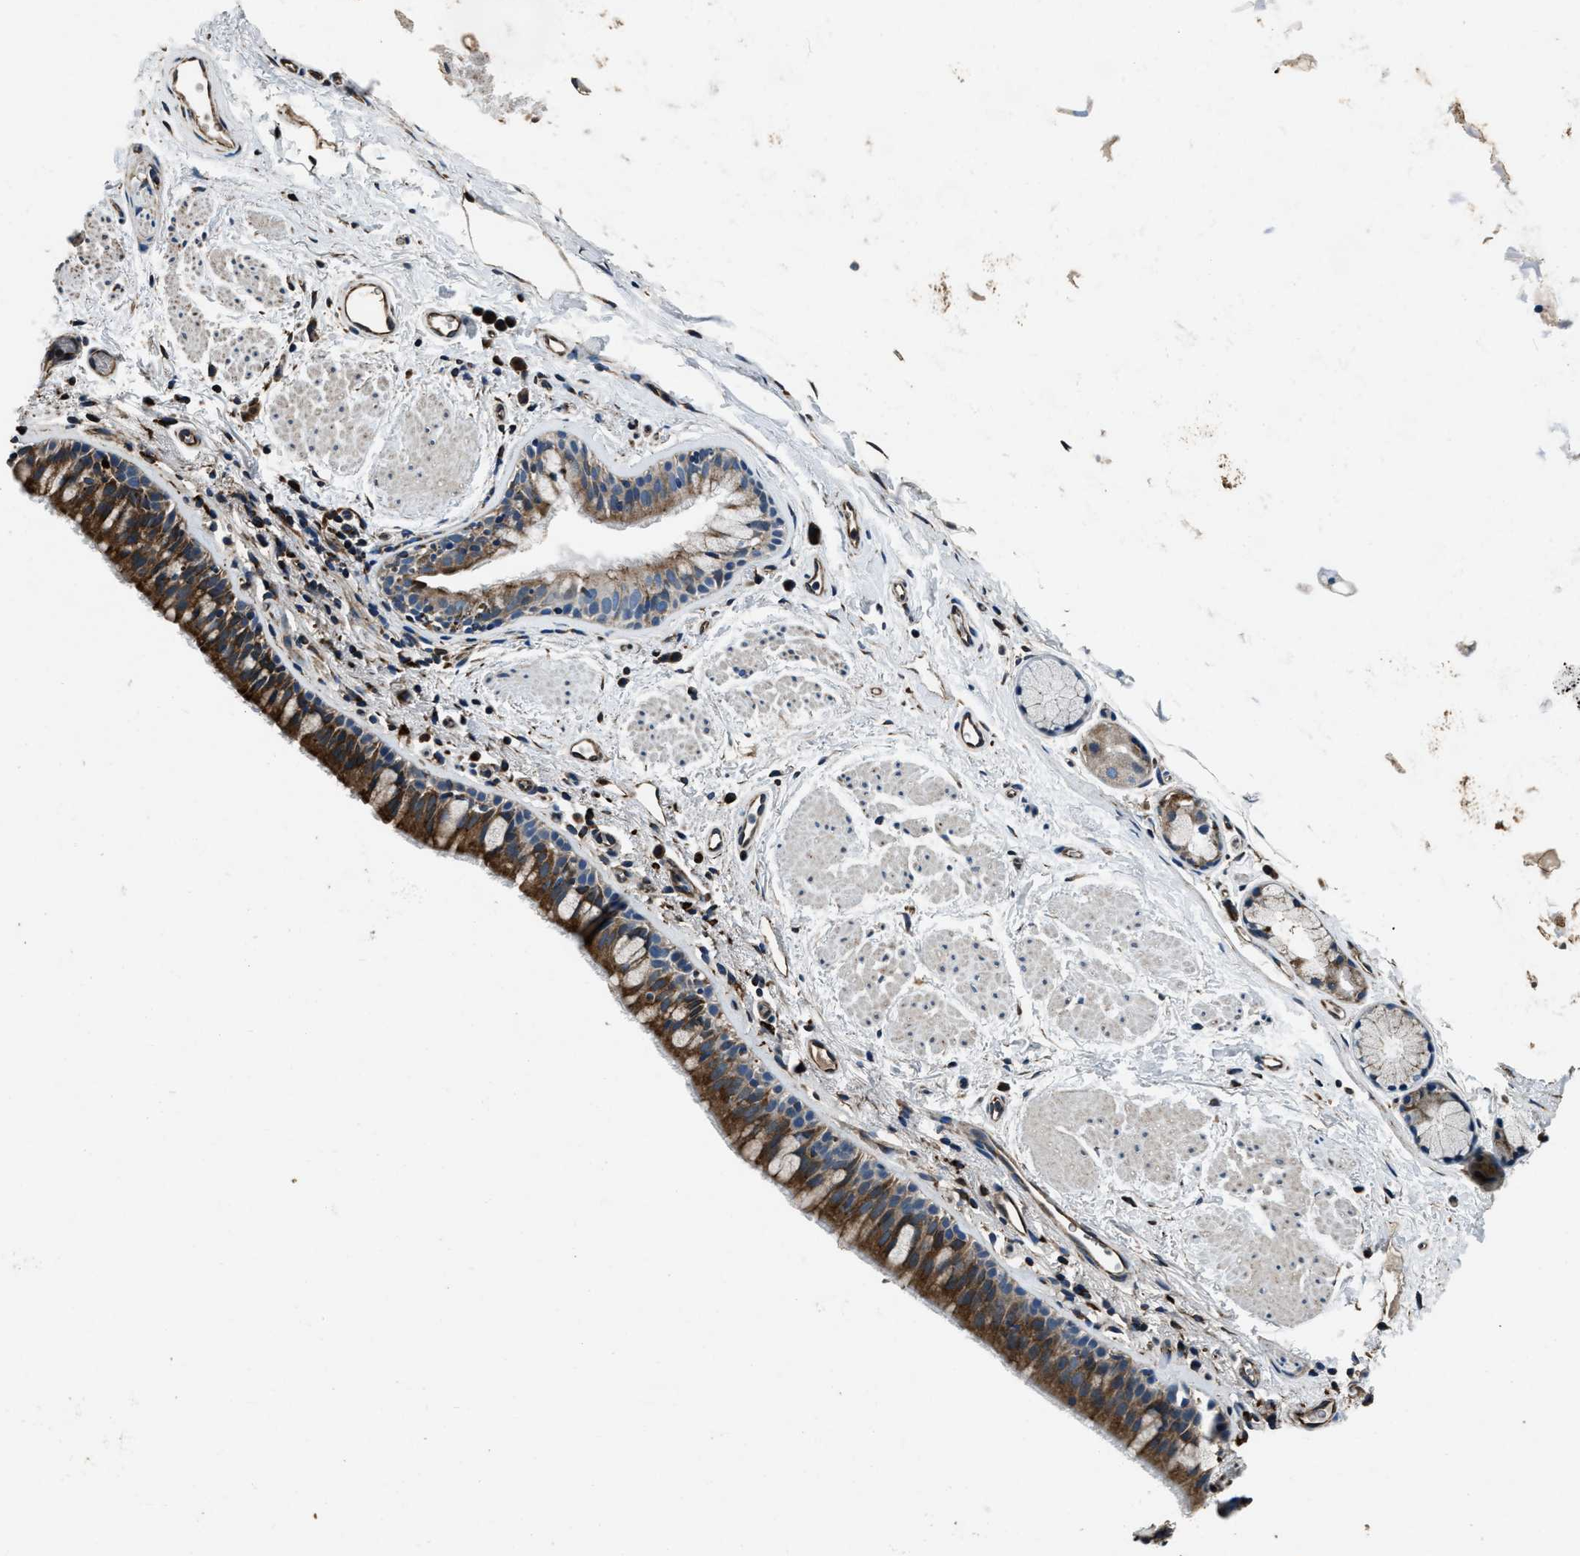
{"staining": {"intensity": "strong", "quantity": ">75%", "location": "cytoplasmic/membranous"}, "tissue": "bronchus", "cell_type": "Respiratory epithelial cells", "image_type": "normal", "snomed": [{"axis": "morphology", "description": "Normal tissue, NOS"}, {"axis": "topography", "description": "Cartilage tissue"}, {"axis": "topography", "description": "Bronchus"}], "caption": "An immunohistochemistry image of benign tissue is shown. Protein staining in brown highlights strong cytoplasmic/membranous positivity in bronchus within respiratory epithelial cells.", "gene": "OGDH", "patient": {"sex": "female", "age": 53}}